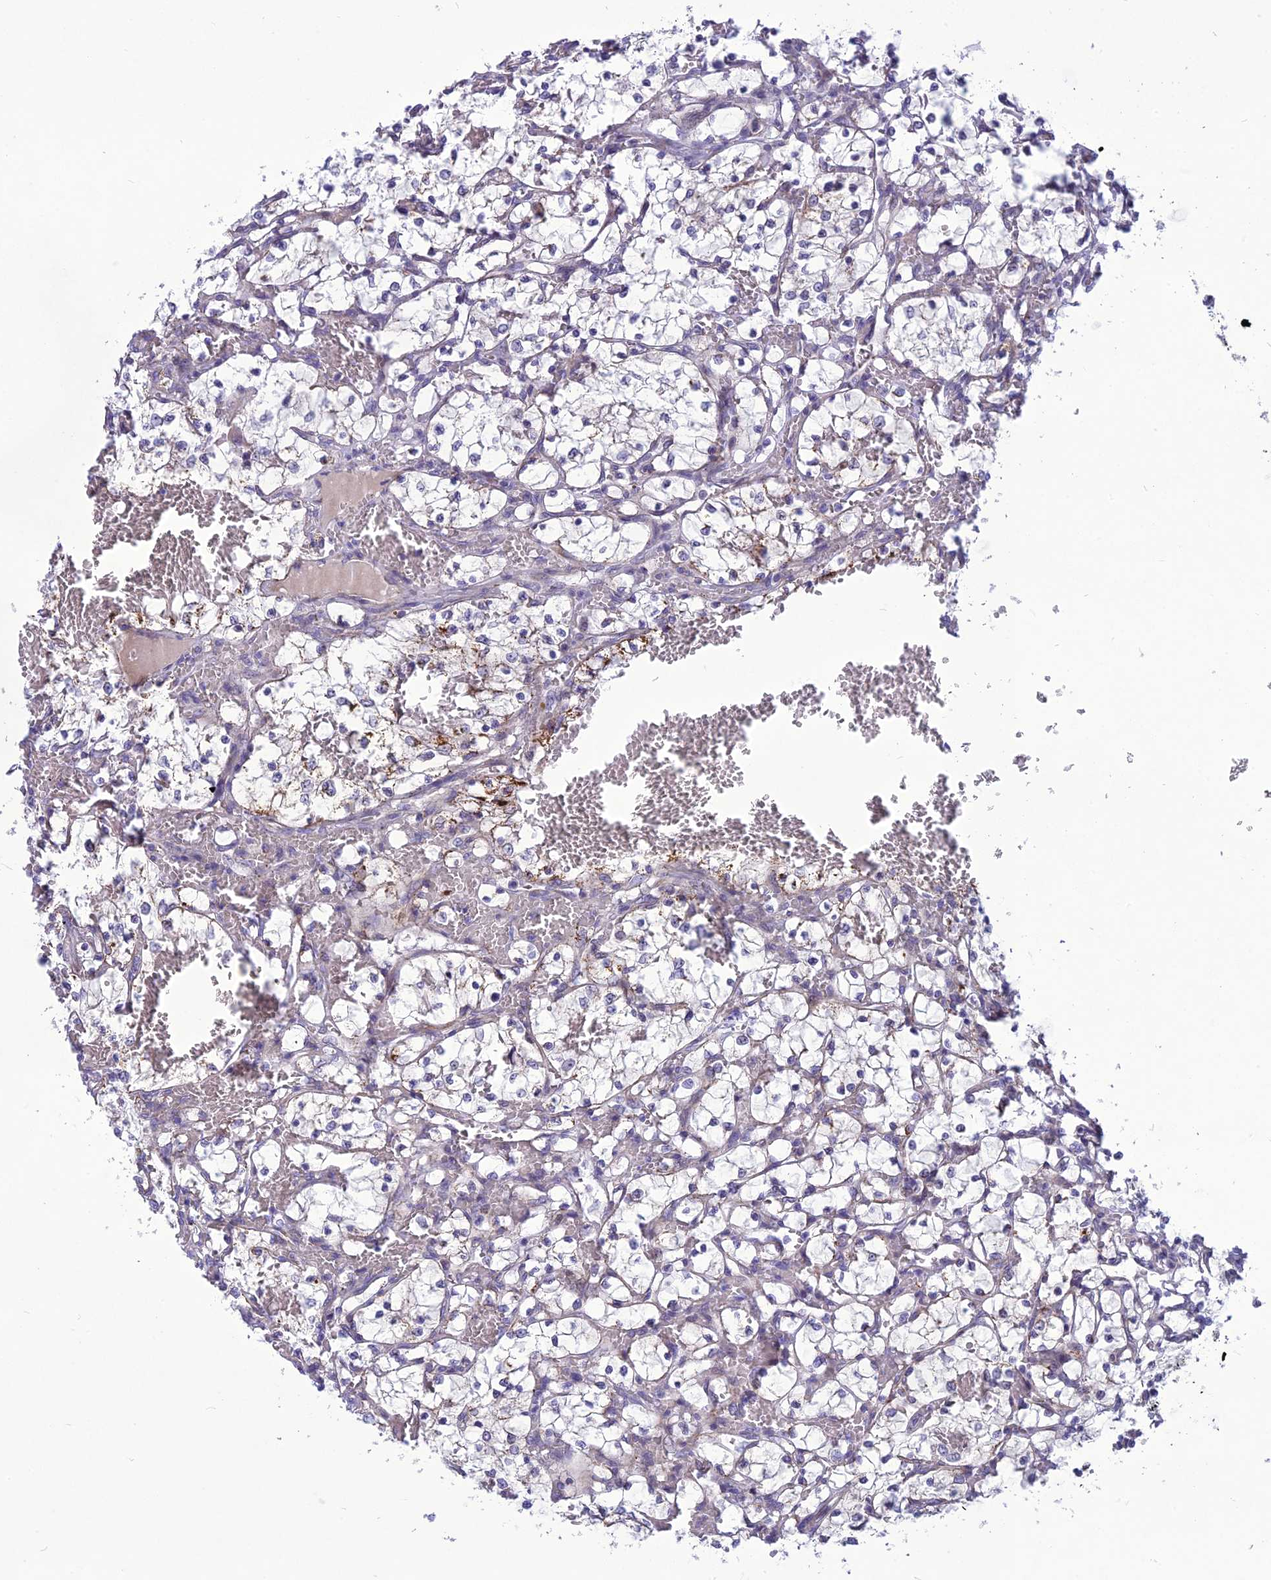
{"staining": {"intensity": "negative", "quantity": "none", "location": "none"}, "tissue": "renal cancer", "cell_type": "Tumor cells", "image_type": "cancer", "snomed": [{"axis": "morphology", "description": "Adenocarcinoma, NOS"}, {"axis": "topography", "description": "Kidney"}], "caption": "Renal adenocarcinoma stained for a protein using immunohistochemistry (IHC) reveals no positivity tumor cells.", "gene": "PSMF1", "patient": {"sex": "female", "age": 69}}